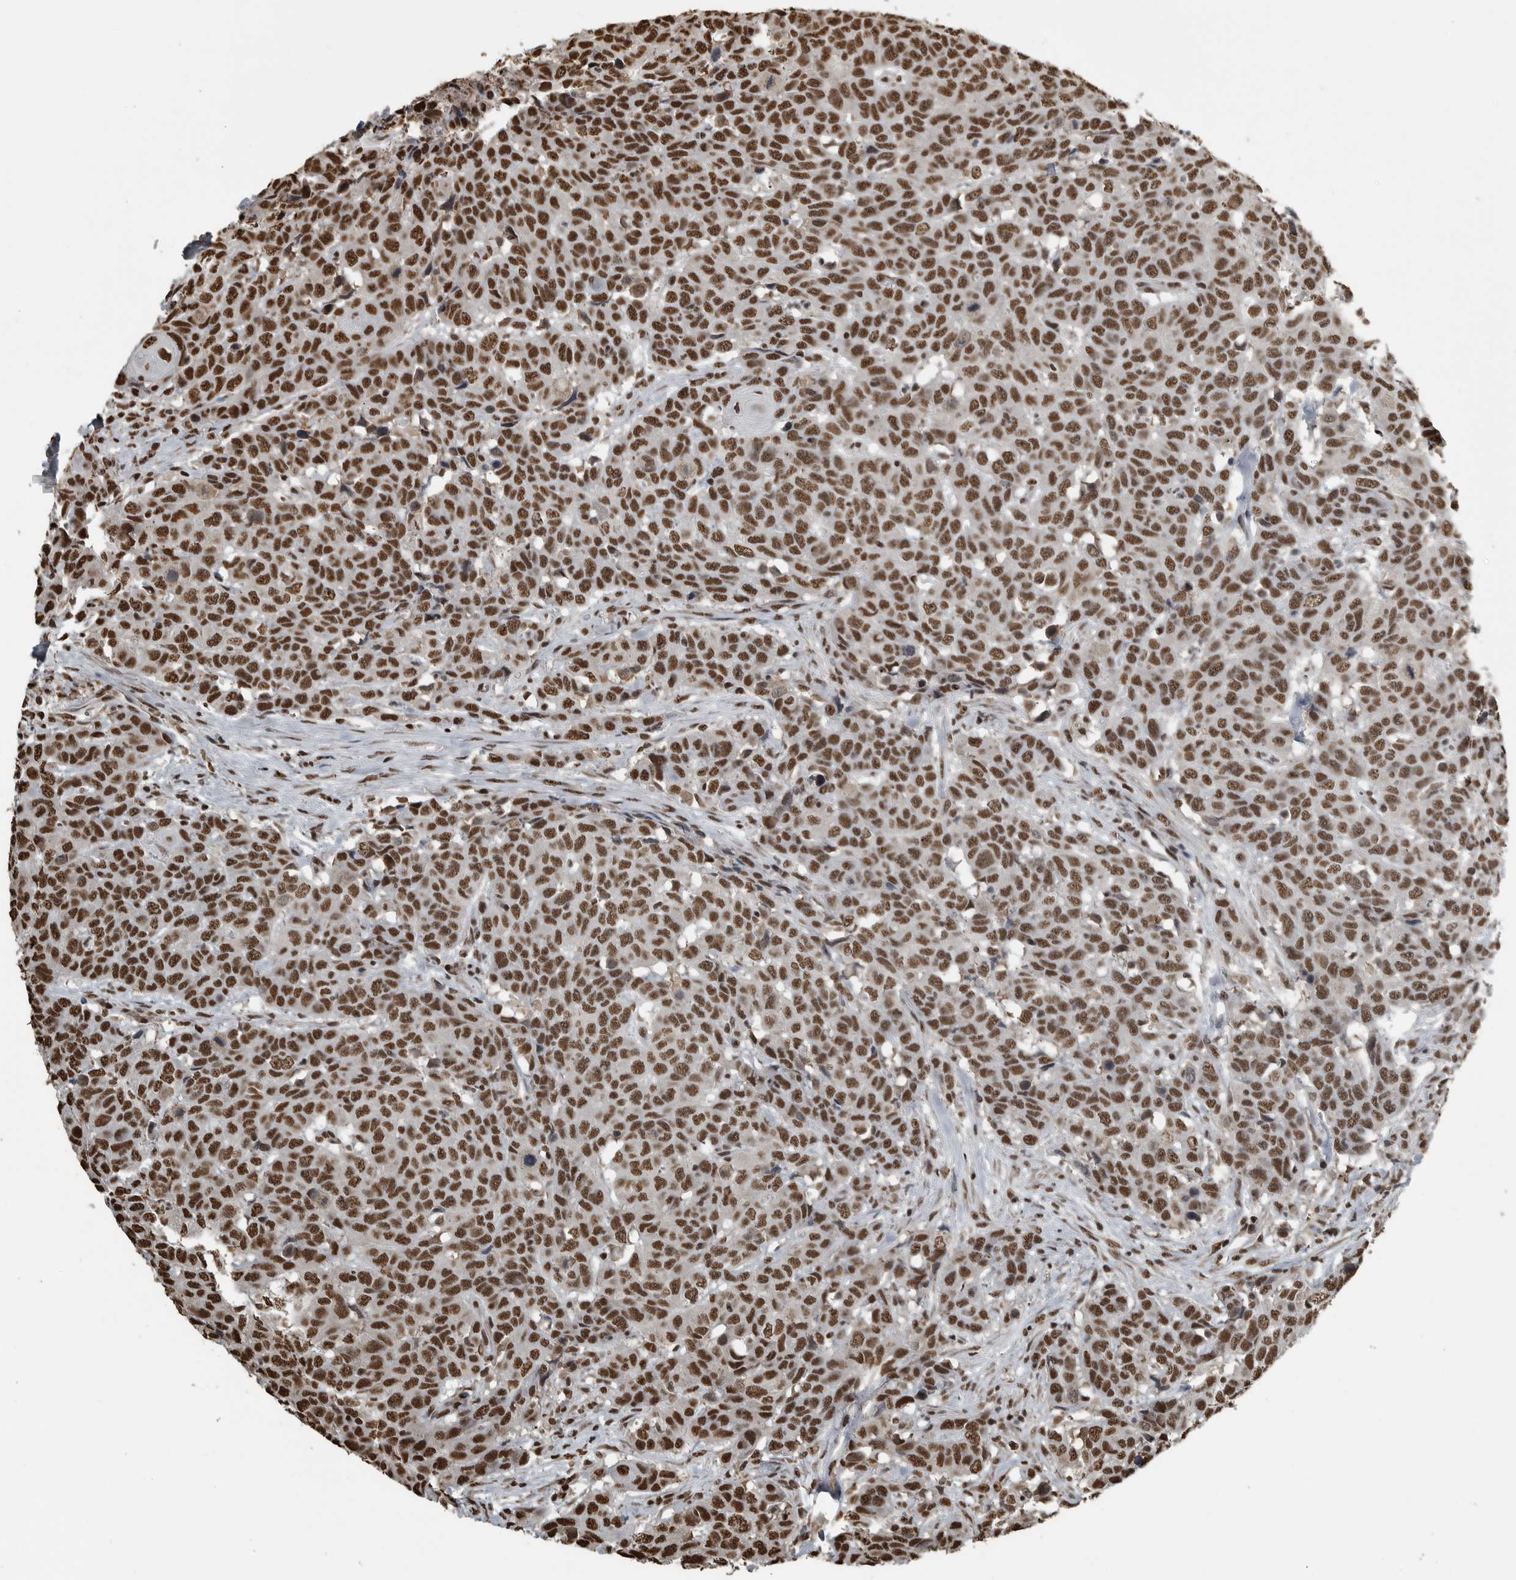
{"staining": {"intensity": "strong", "quantity": ">75%", "location": "nuclear"}, "tissue": "head and neck cancer", "cell_type": "Tumor cells", "image_type": "cancer", "snomed": [{"axis": "morphology", "description": "Squamous cell carcinoma, NOS"}, {"axis": "topography", "description": "Head-Neck"}], "caption": "Immunohistochemical staining of human head and neck cancer reveals high levels of strong nuclear protein expression in approximately >75% of tumor cells. The protein of interest is stained brown, and the nuclei are stained in blue (DAB IHC with brightfield microscopy, high magnification).", "gene": "TGS1", "patient": {"sex": "male", "age": 66}}